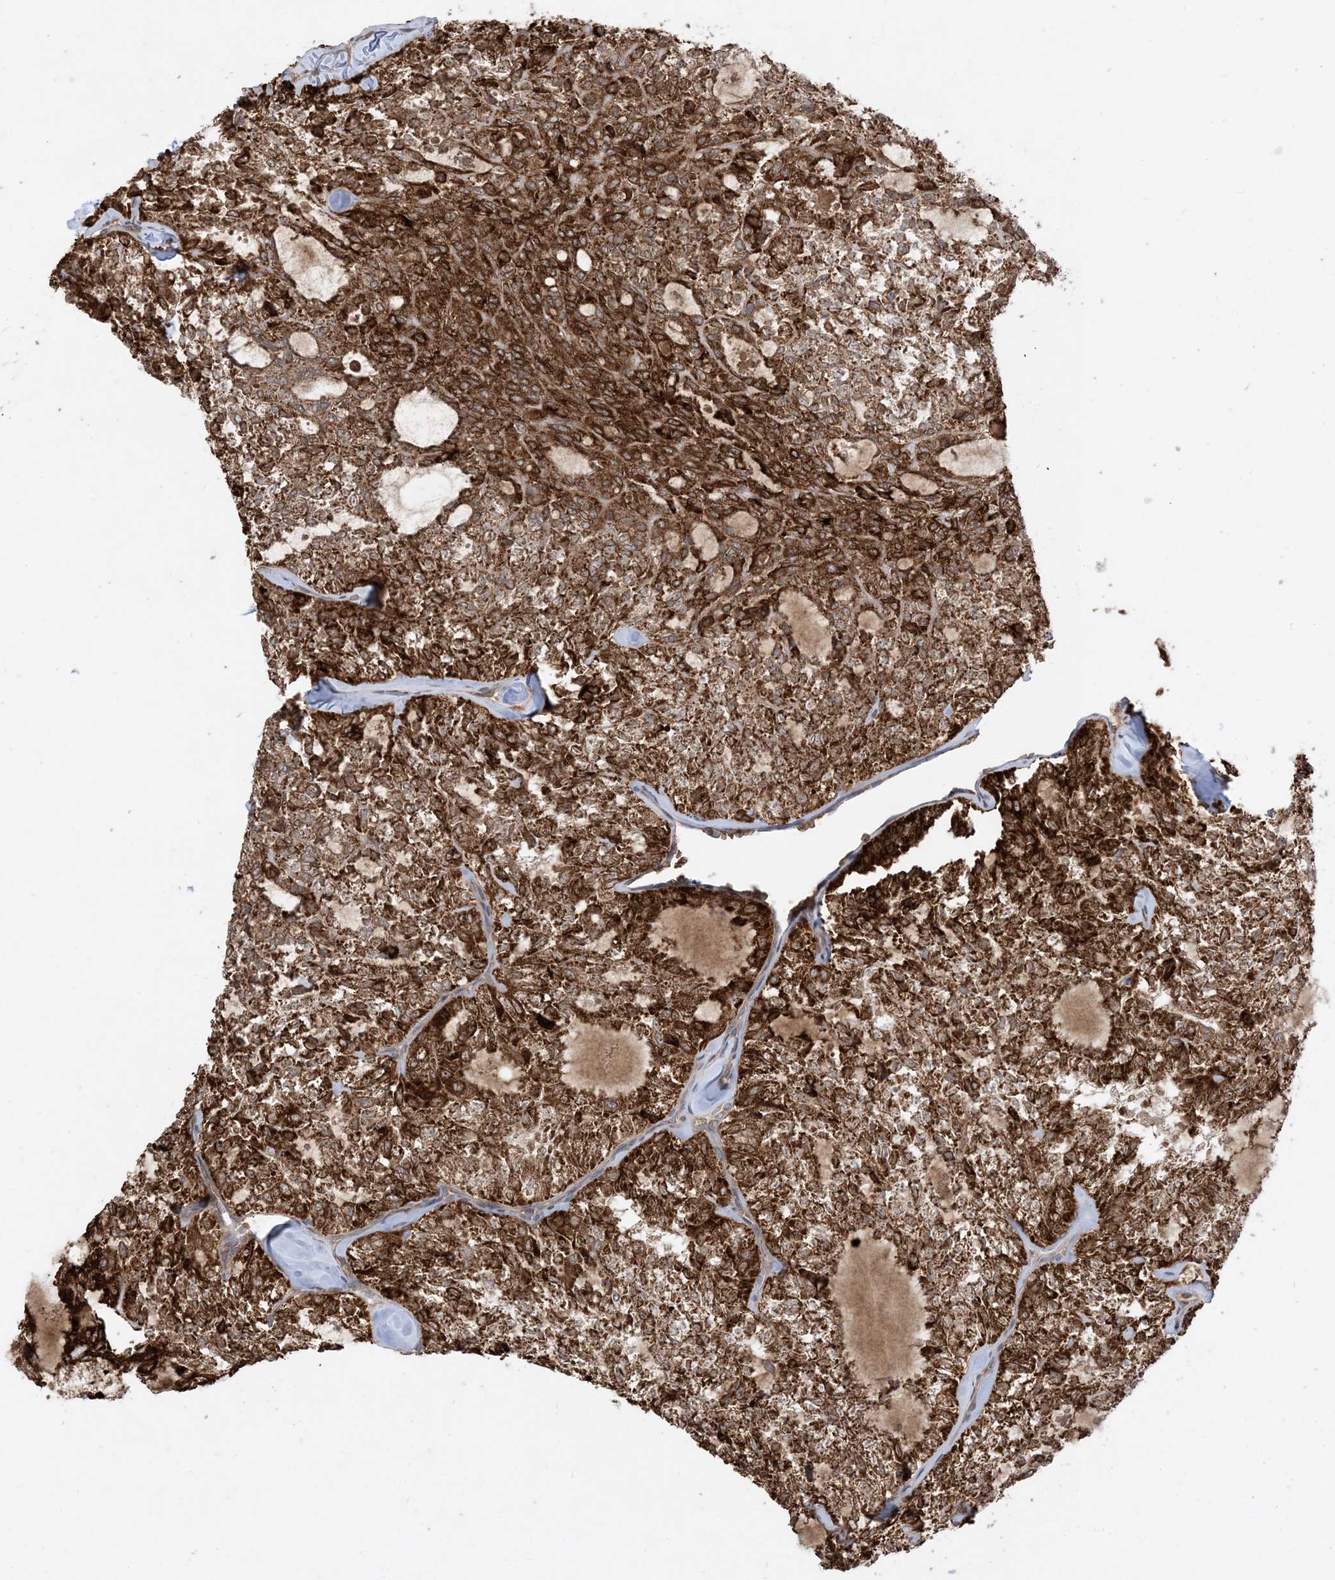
{"staining": {"intensity": "strong", "quantity": ">75%", "location": "cytoplasmic/membranous"}, "tissue": "thyroid cancer", "cell_type": "Tumor cells", "image_type": "cancer", "snomed": [{"axis": "morphology", "description": "Follicular adenoma carcinoma, NOS"}, {"axis": "topography", "description": "Thyroid gland"}], "caption": "Tumor cells reveal high levels of strong cytoplasmic/membranous staining in about >75% of cells in thyroid cancer (follicular adenoma carcinoma).", "gene": "PUSL1", "patient": {"sex": "male", "age": 75}}